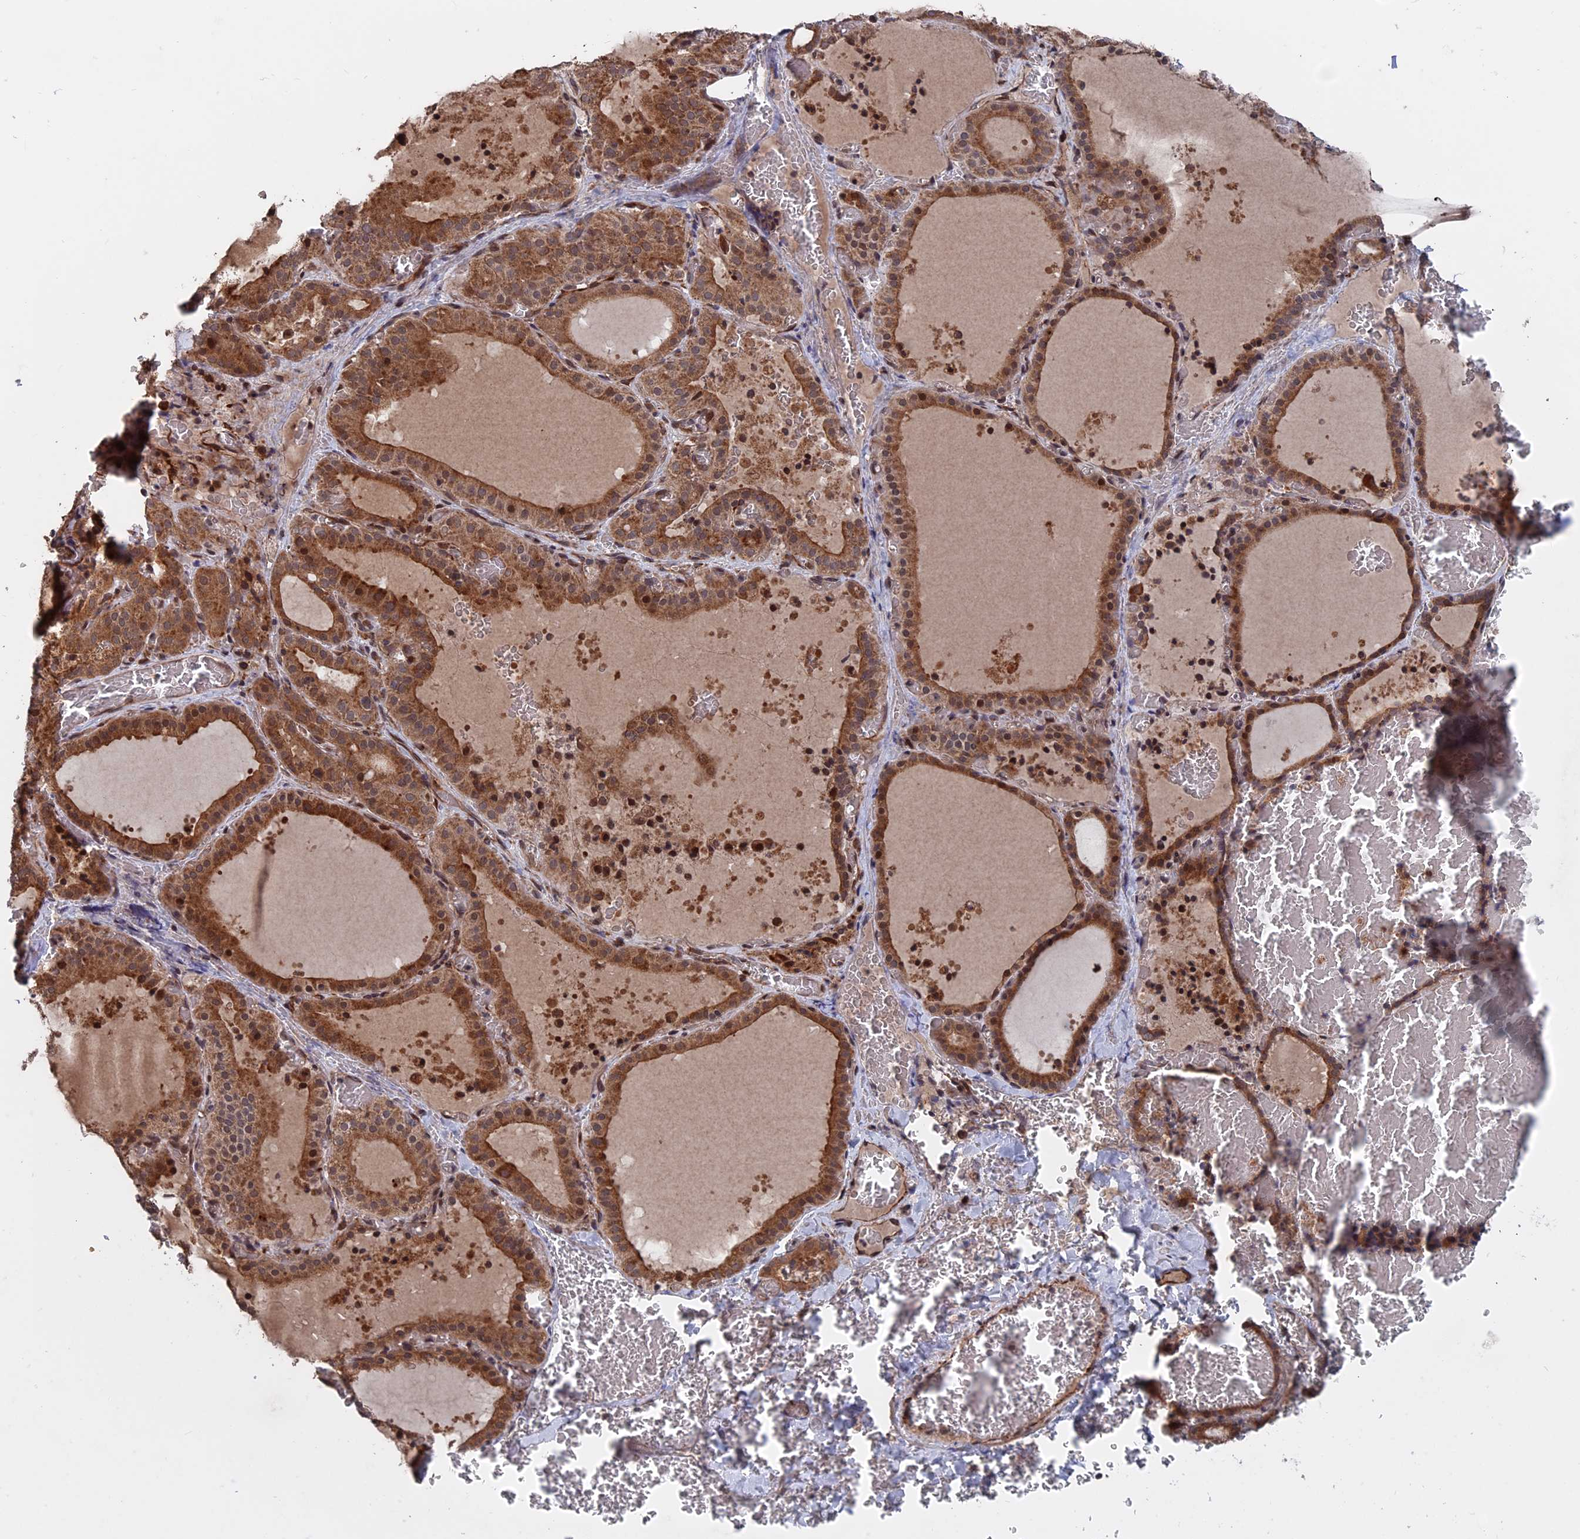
{"staining": {"intensity": "moderate", "quantity": ">75%", "location": "cytoplasmic/membranous,nuclear"}, "tissue": "thyroid gland", "cell_type": "Glandular cells", "image_type": "normal", "snomed": [{"axis": "morphology", "description": "Normal tissue, NOS"}, {"axis": "topography", "description": "Thyroid gland"}], "caption": "About >75% of glandular cells in benign thyroid gland demonstrate moderate cytoplasmic/membranous,nuclear protein staining as visualized by brown immunohistochemical staining.", "gene": "PLA2G15", "patient": {"sex": "female", "age": 39}}